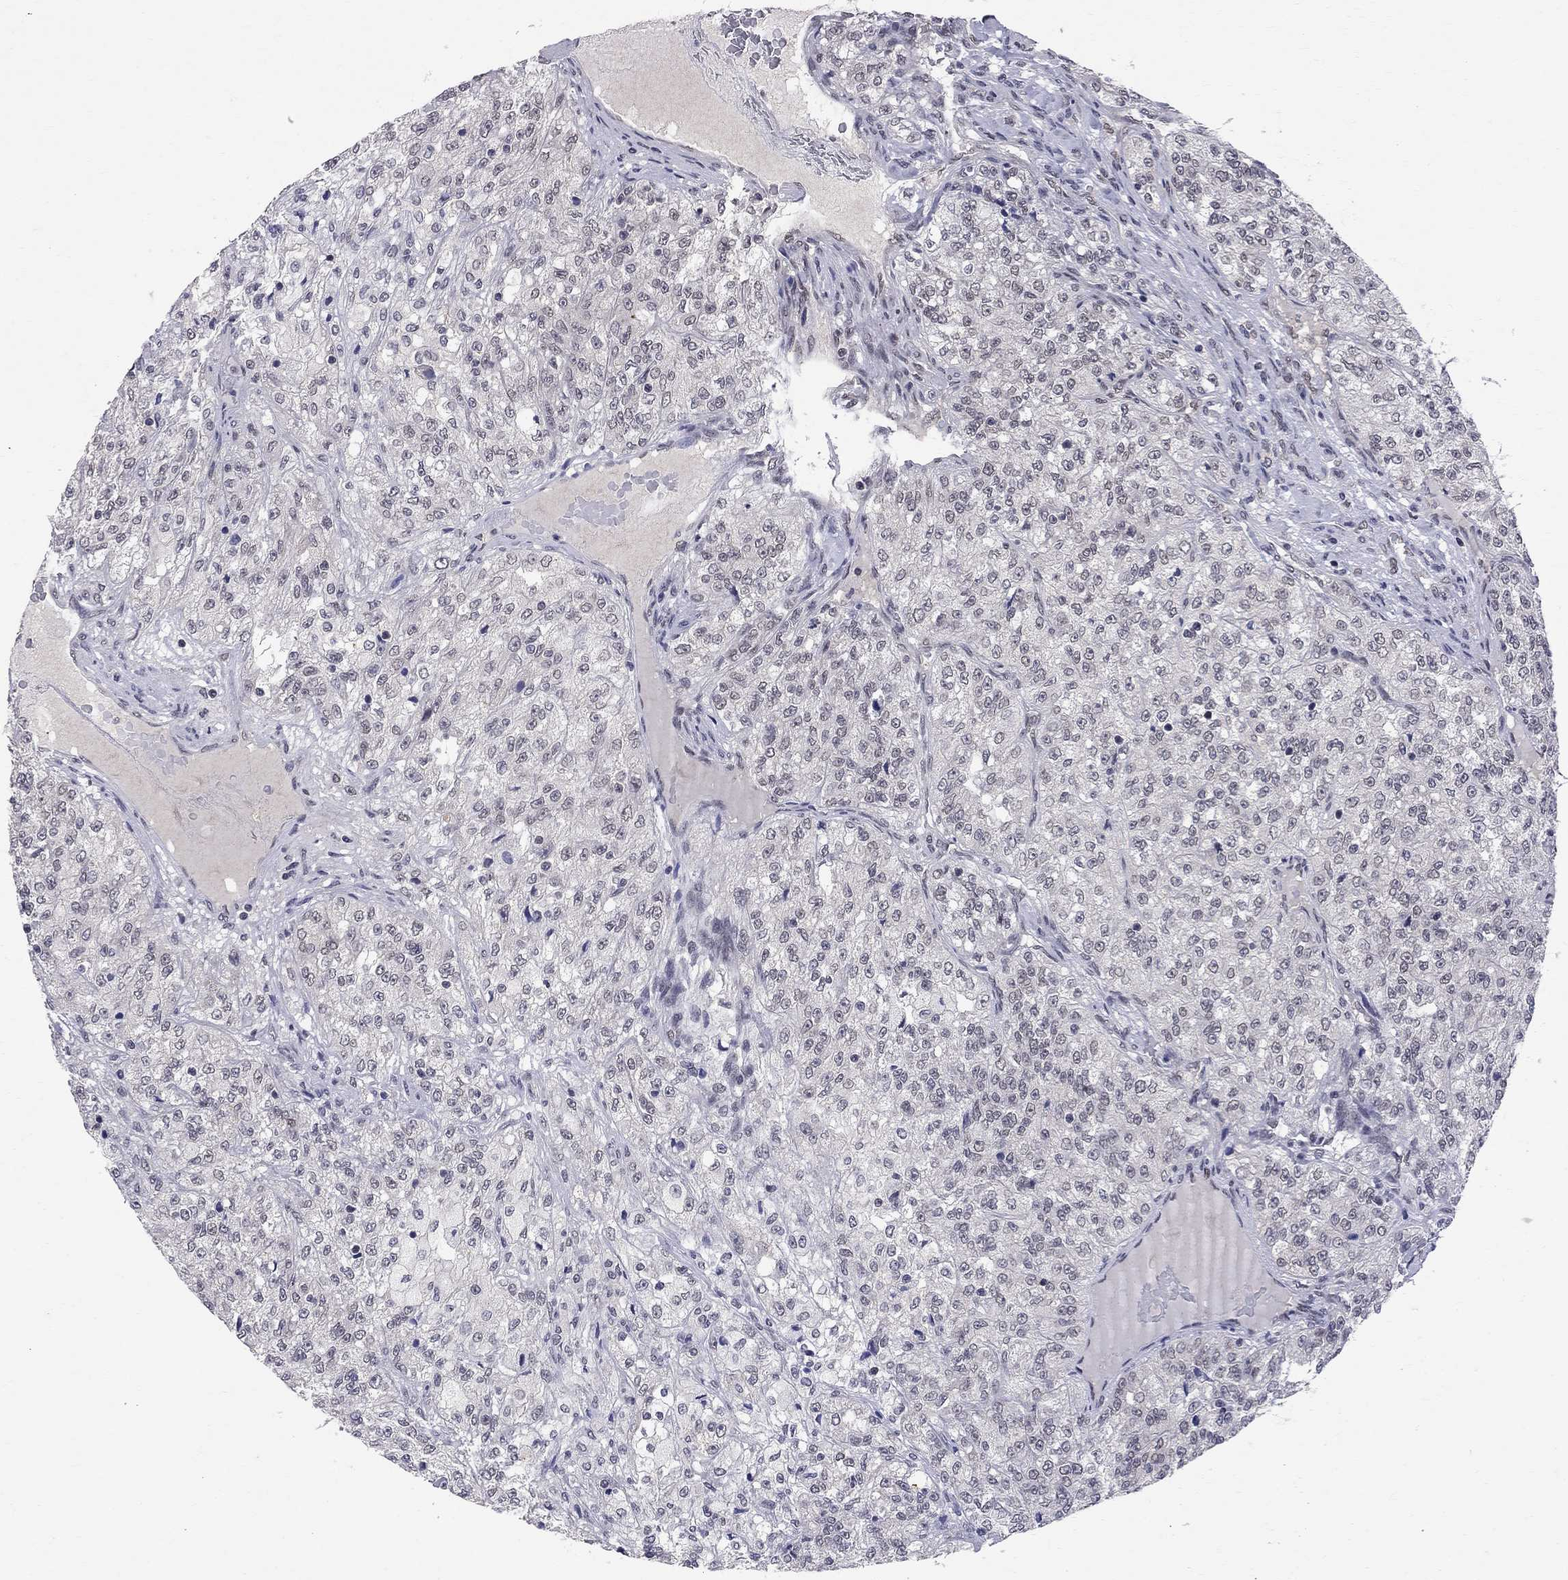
{"staining": {"intensity": "moderate", "quantity": "<25%", "location": "nuclear"}, "tissue": "renal cancer", "cell_type": "Tumor cells", "image_type": "cancer", "snomed": [{"axis": "morphology", "description": "Adenocarcinoma, NOS"}, {"axis": "topography", "description": "Kidney"}], "caption": "The micrograph demonstrates immunohistochemical staining of renal cancer. There is moderate nuclear expression is seen in approximately <25% of tumor cells. Using DAB (3,3'-diaminobenzidine) (brown) and hematoxylin (blue) stains, captured at high magnification using brightfield microscopy.", "gene": "SAP30L", "patient": {"sex": "female", "age": 63}}